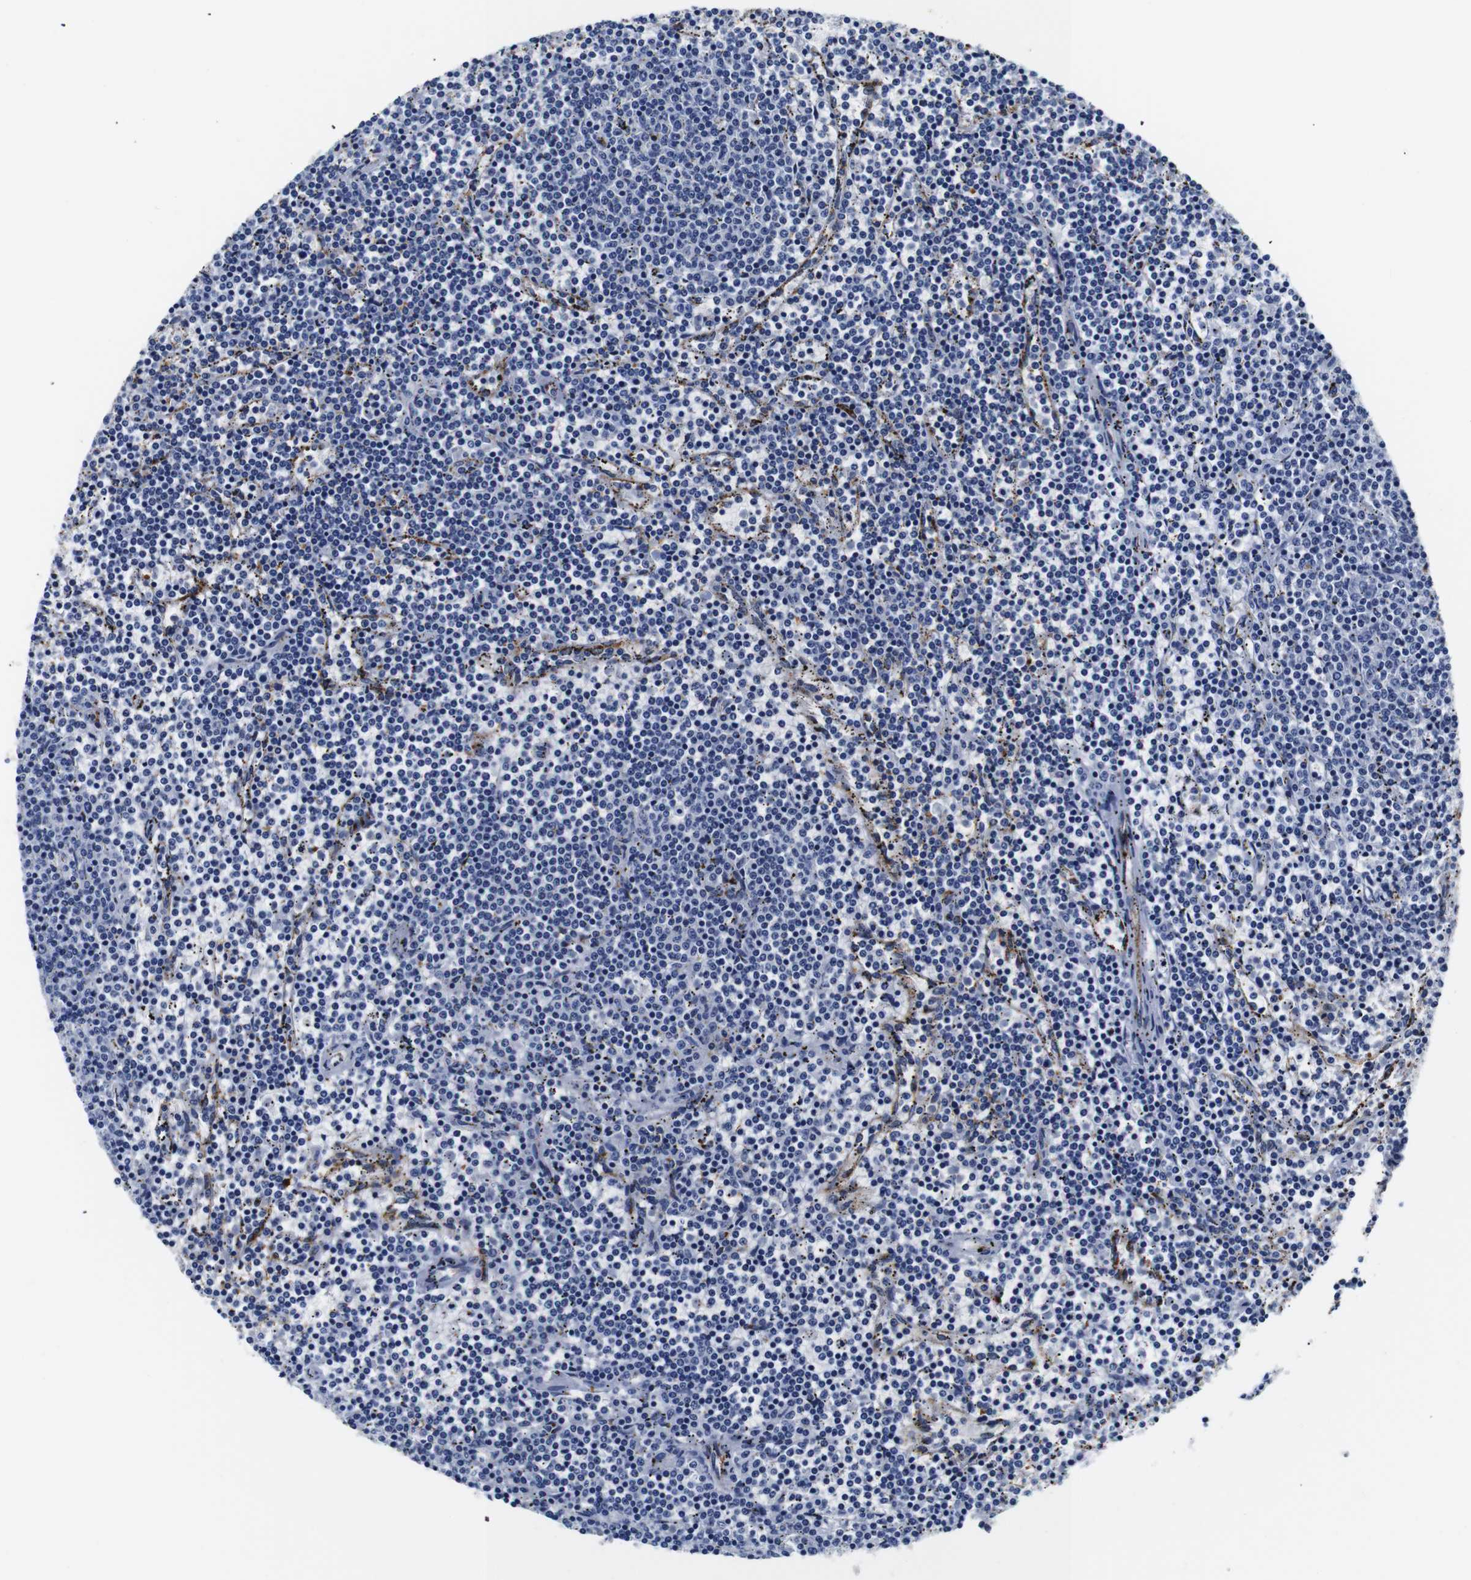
{"staining": {"intensity": "negative", "quantity": "none", "location": "none"}, "tissue": "lymphoma", "cell_type": "Tumor cells", "image_type": "cancer", "snomed": [{"axis": "morphology", "description": "Malignant lymphoma, non-Hodgkin's type, Low grade"}, {"axis": "topography", "description": "Spleen"}], "caption": "A micrograph of human malignant lymphoma, non-Hodgkin's type (low-grade) is negative for staining in tumor cells.", "gene": "MUC4", "patient": {"sex": "female", "age": 50}}